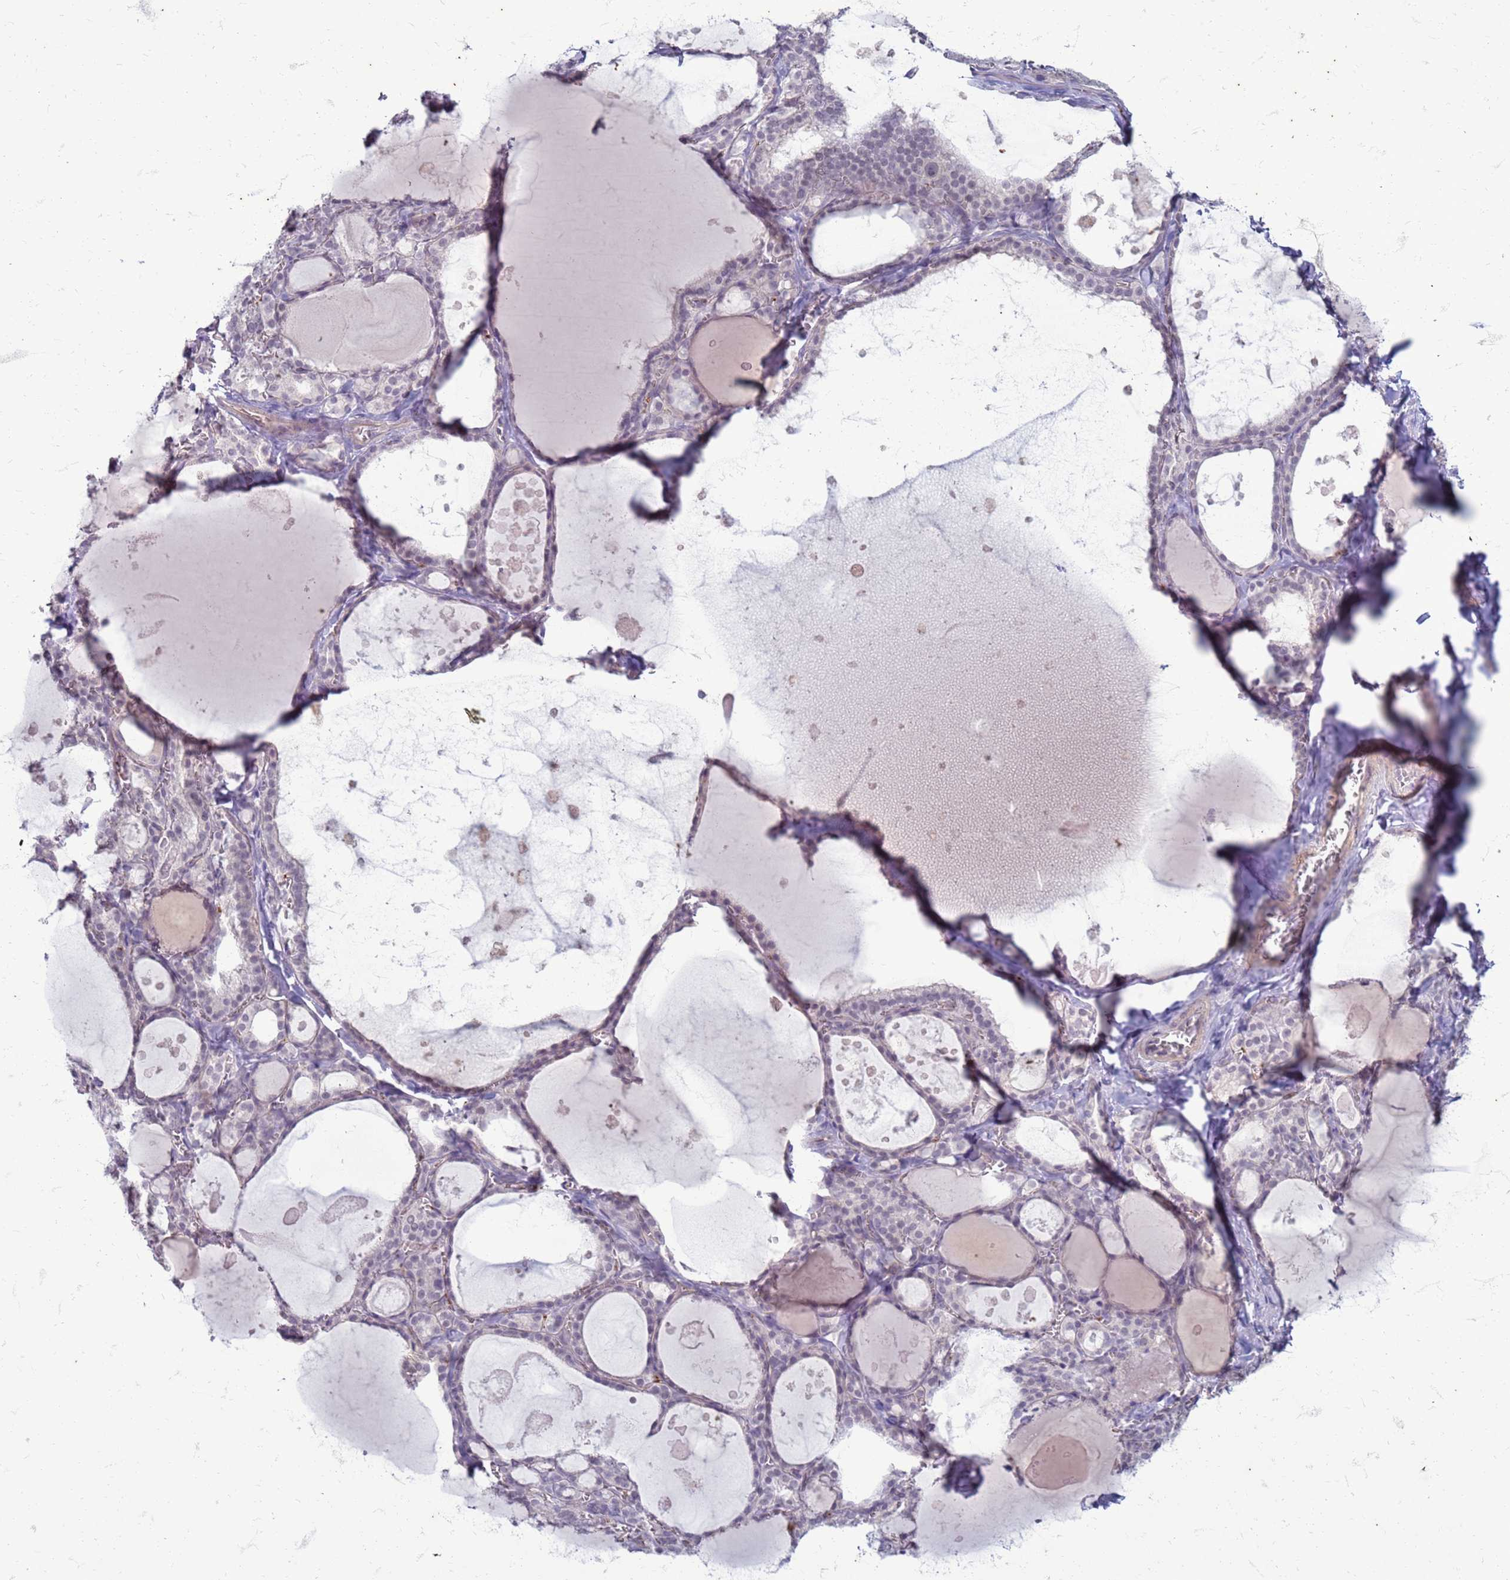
{"staining": {"intensity": "negative", "quantity": "none", "location": "none"}, "tissue": "thyroid gland", "cell_type": "Glandular cells", "image_type": "normal", "snomed": [{"axis": "morphology", "description": "Normal tissue, NOS"}, {"axis": "topography", "description": "Thyroid gland"}], "caption": "An immunohistochemistry (IHC) image of normal thyroid gland is shown. There is no staining in glandular cells of thyroid gland. (Immunohistochemistry, brightfield microscopy, high magnification).", "gene": "SLC15A3", "patient": {"sex": "male", "age": 56}}